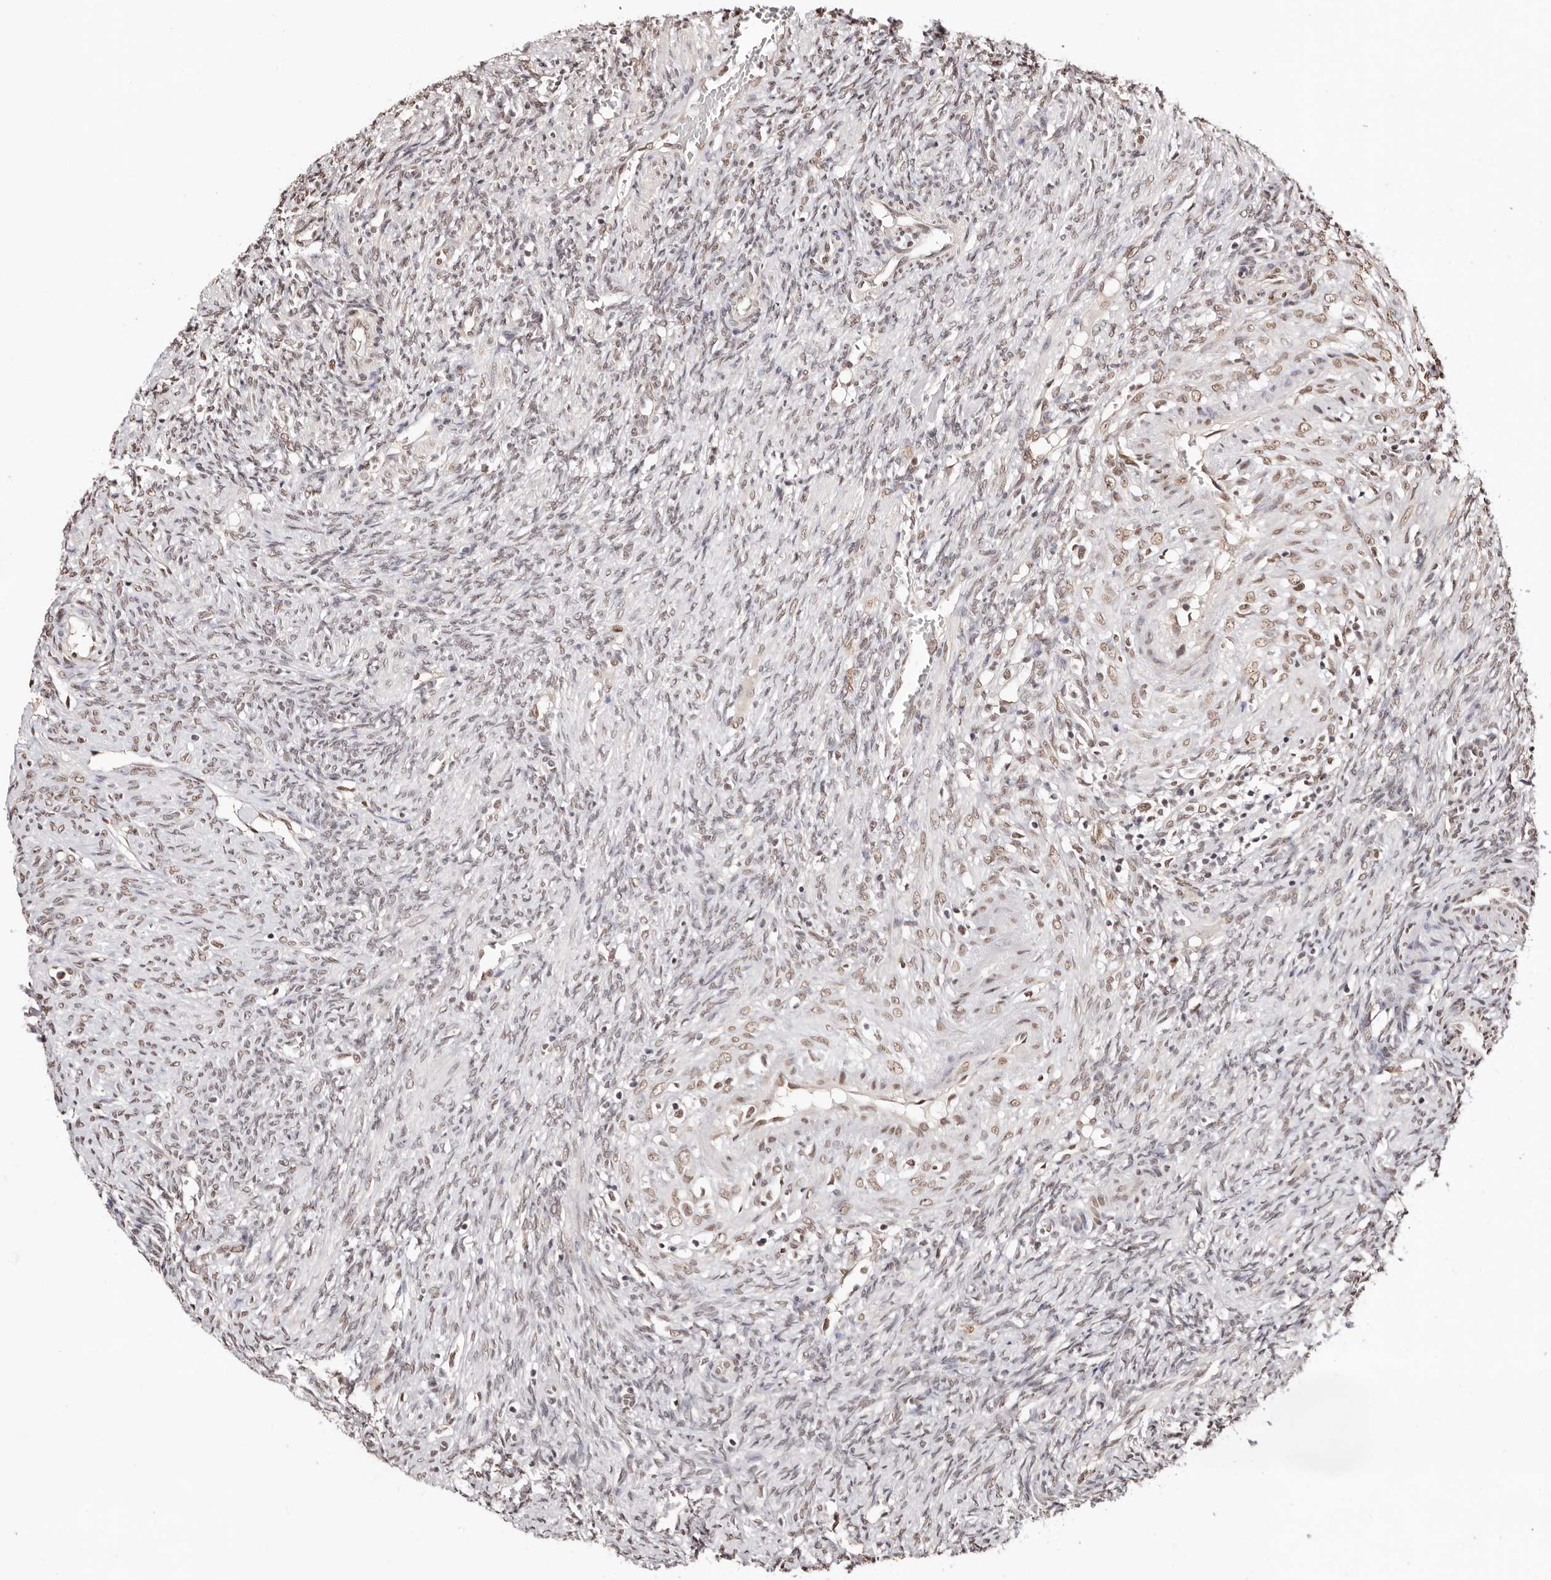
{"staining": {"intensity": "weak", "quantity": "25%-75%", "location": "nuclear"}, "tissue": "ovary", "cell_type": "Ovarian stroma cells", "image_type": "normal", "snomed": [{"axis": "morphology", "description": "Normal tissue, NOS"}, {"axis": "topography", "description": "Ovary"}], "caption": "Ovary stained for a protein demonstrates weak nuclear positivity in ovarian stroma cells. (brown staining indicates protein expression, while blue staining denotes nuclei).", "gene": "BICRAL", "patient": {"sex": "female", "age": 41}}